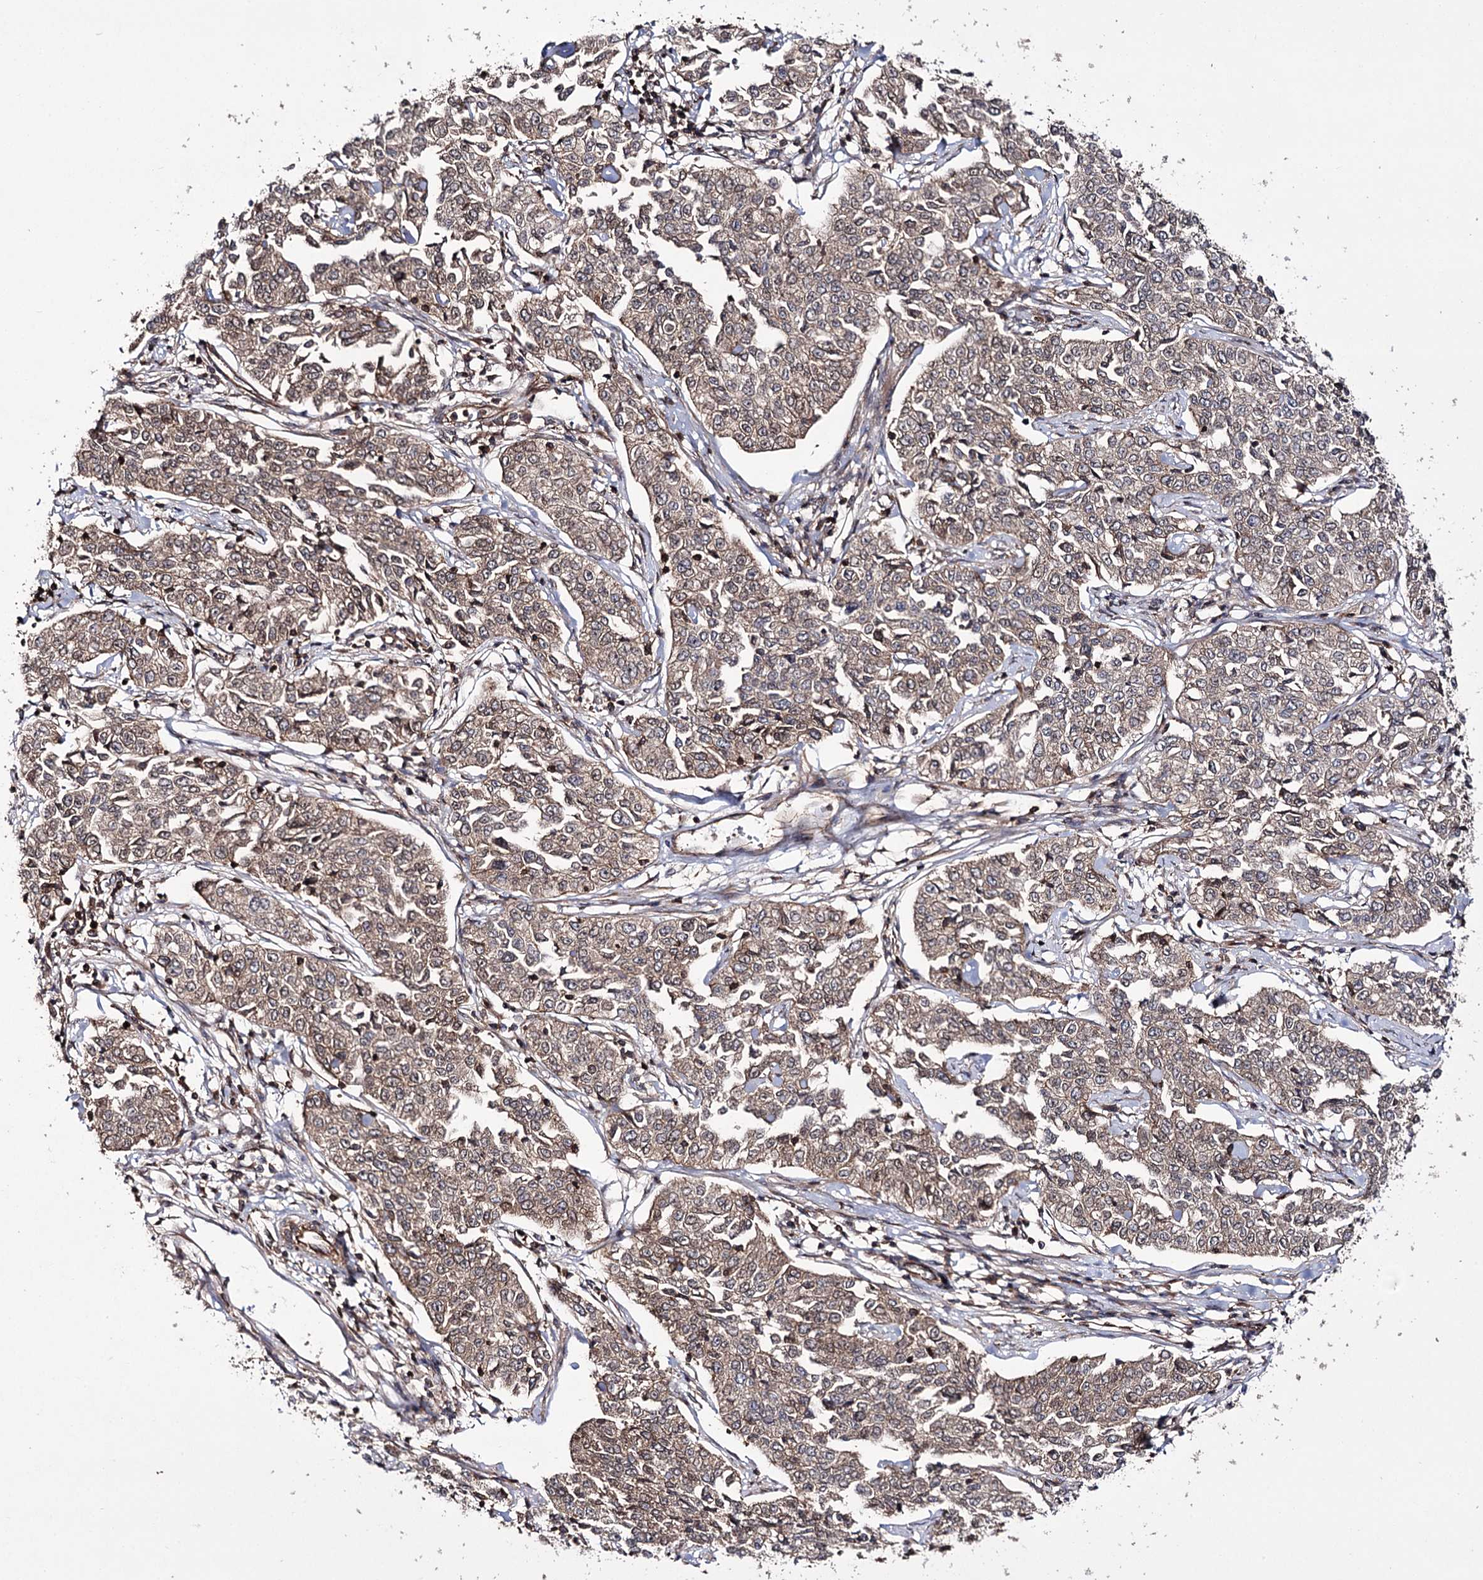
{"staining": {"intensity": "moderate", "quantity": "25%-75%", "location": "cytoplasmic/membranous"}, "tissue": "cervical cancer", "cell_type": "Tumor cells", "image_type": "cancer", "snomed": [{"axis": "morphology", "description": "Squamous cell carcinoma, NOS"}, {"axis": "topography", "description": "Cervix"}], "caption": "Protein staining by immunohistochemistry reveals moderate cytoplasmic/membranous expression in about 25%-75% of tumor cells in cervical cancer (squamous cell carcinoma). The protein is stained brown, and the nuclei are stained in blue (DAB (3,3'-diaminobenzidine) IHC with brightfield microscopy, high magnification).", "gene": "DHX29", "patient": {"sex": "female", "age": 35}}